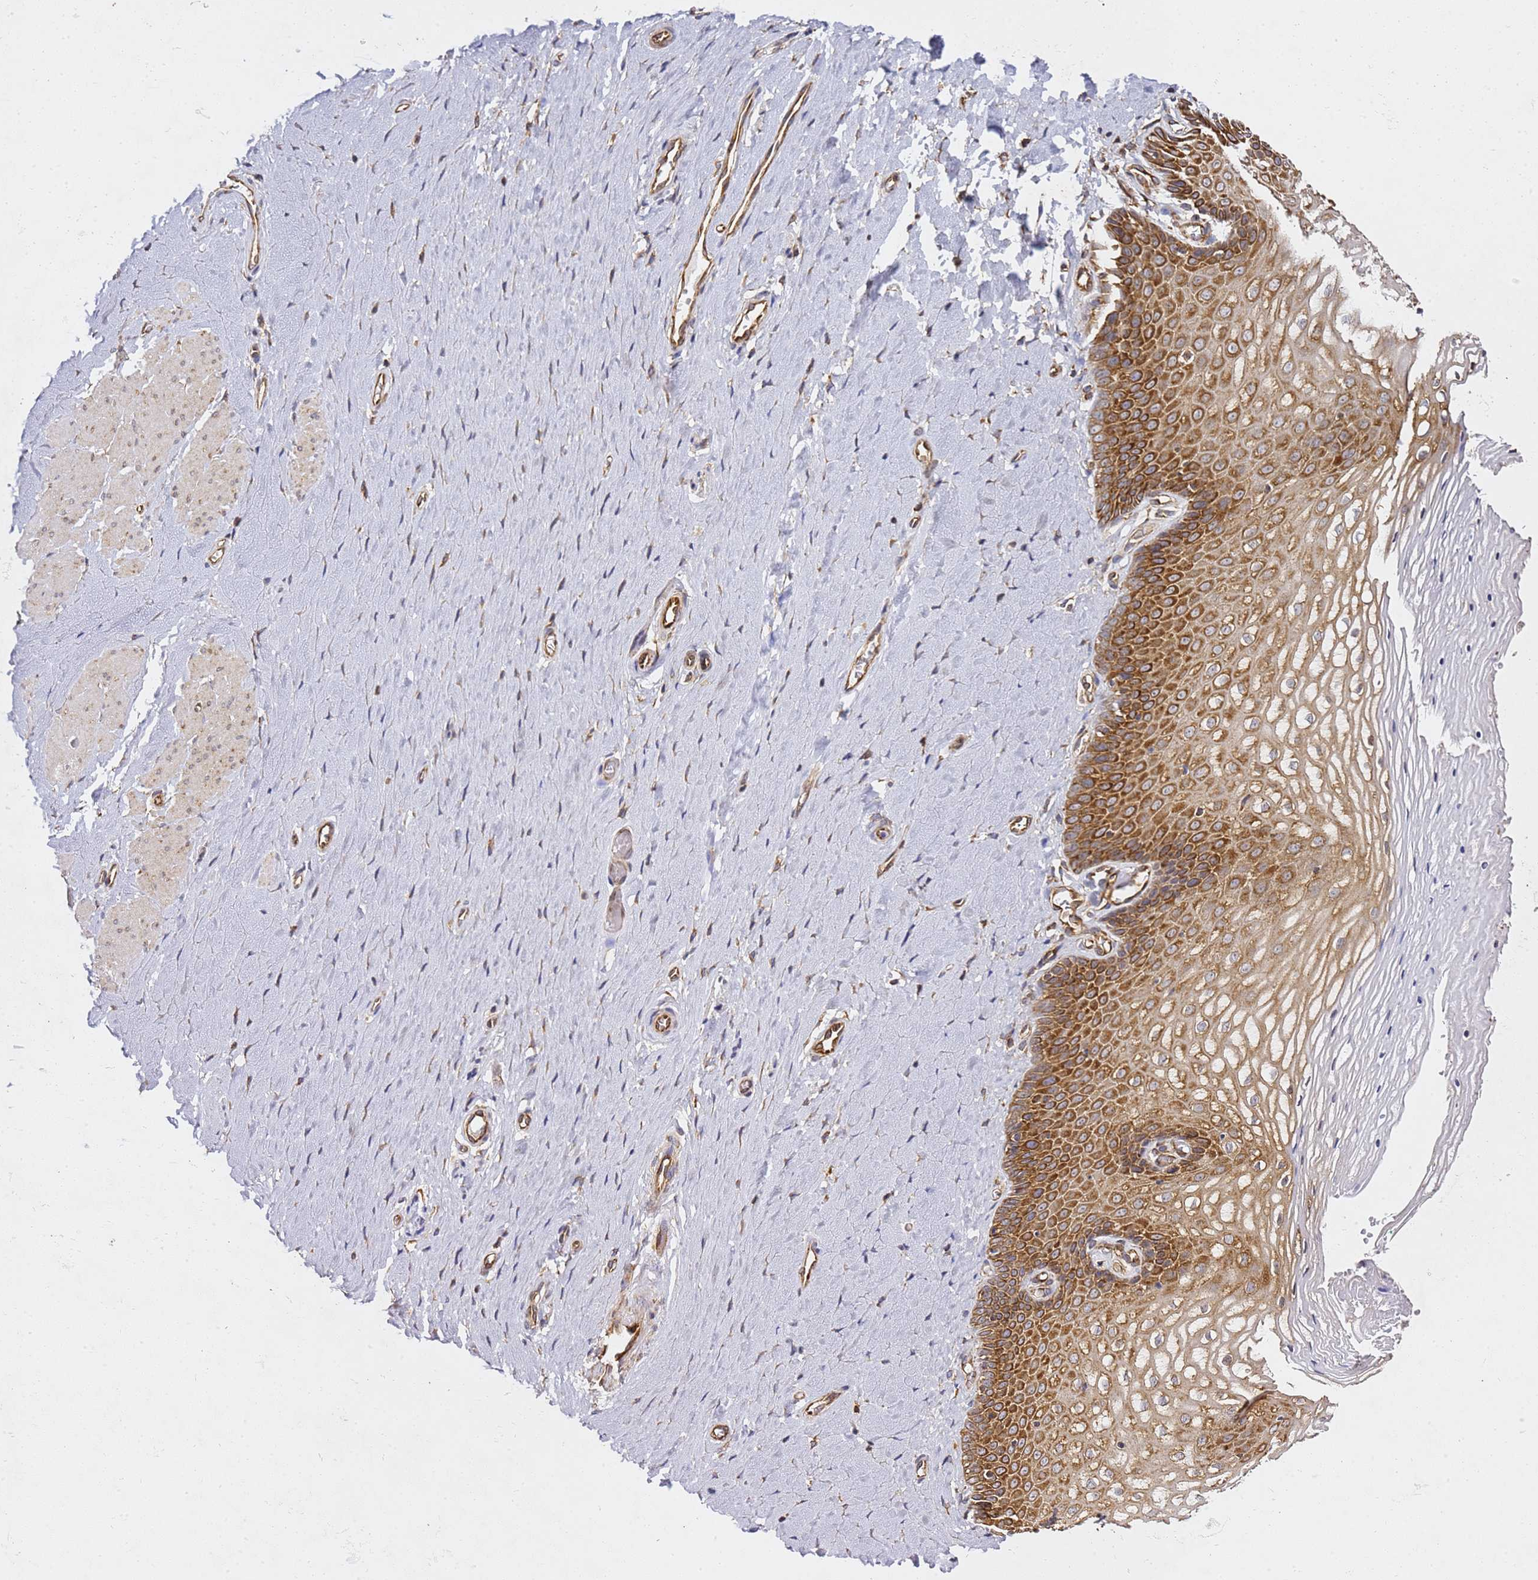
{"staining": {"intensity": "strong", "quantity": "25%-75%", "location": "cytoplasmic/membranous"}, "tissue": "vagina", "cell_type": "Squamous epithelial cells", "image_type": "normal", "snomed": [{"axis": "morphology", "description": "Normal tissue, NOS"}, {"axis": "topography", "description": "Vagina"}], "caption": "Immunohistochemistry (DAB (3,3'-diaminobenzidine)) staining of normal human vagina reveals strong cytoplasmic/membranous protein staining in about 25%-75% of squamous epithelial cells.", "gene": "TPST1", "patient": {"sex": "female", "age": 65}}